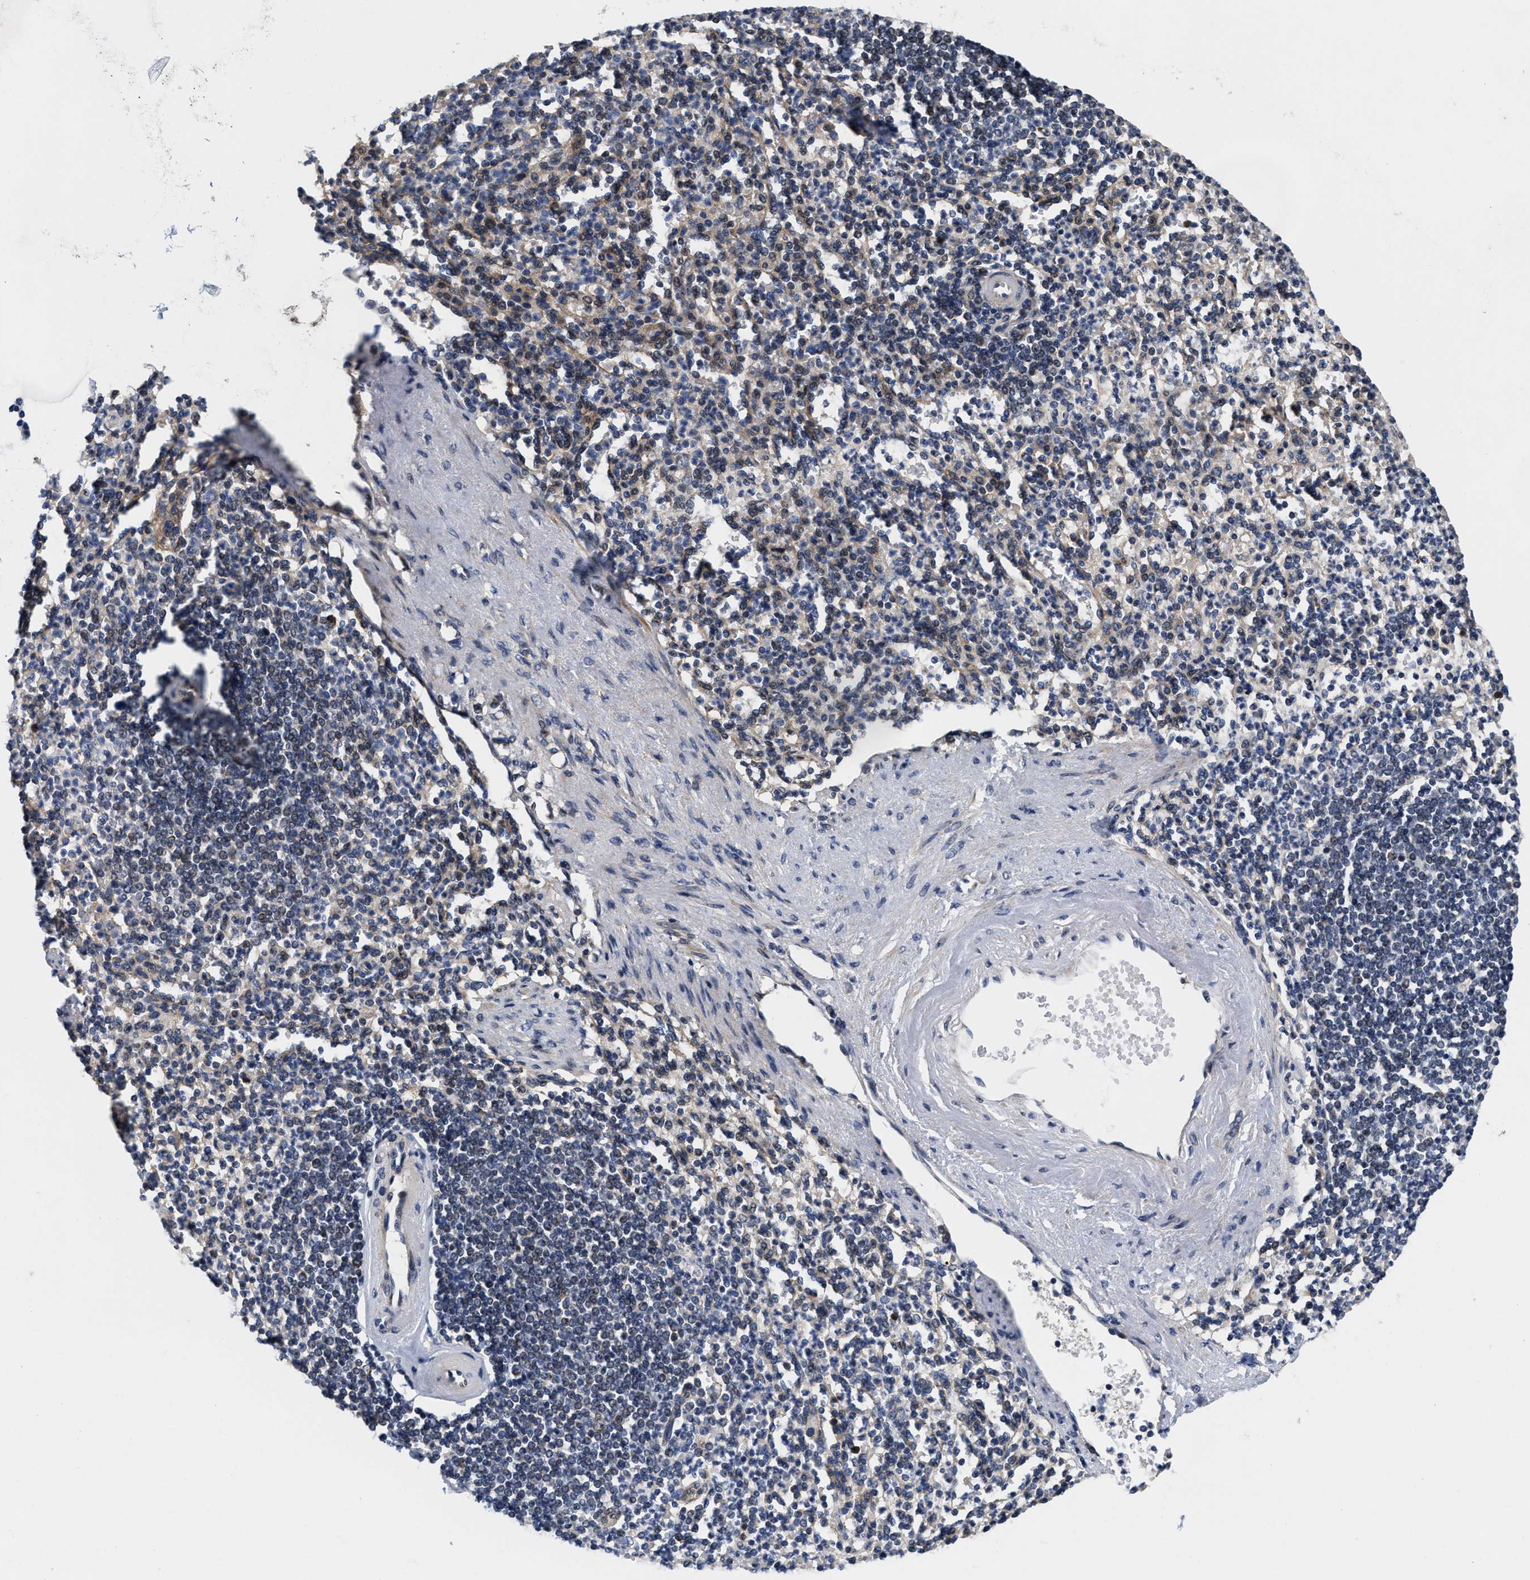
{"staining": {"intensity": "weak", "quantity": "<25%", "location": "cytoplasmic/membranous"}, "tissue": "spleen", "cell_type": "Cells in red pulp", "image_type": "normal", "snomed": [{"axis": "morphology", "description": "Normal tissue, NOS"}, {"axis": "topography", "description": "Spleen"}], "caption": "DAB immunohistochemical staining of benign spleen exhibits no significant positivity in cells in red pulp. The staining was performed using DAB to visualize the protein expression in brown, while the nuclei were stained in blue with hematoxylin (Magnification: 20x).", "gene": "SCYL2", "patient": {"sex": "female", "age": 74}}